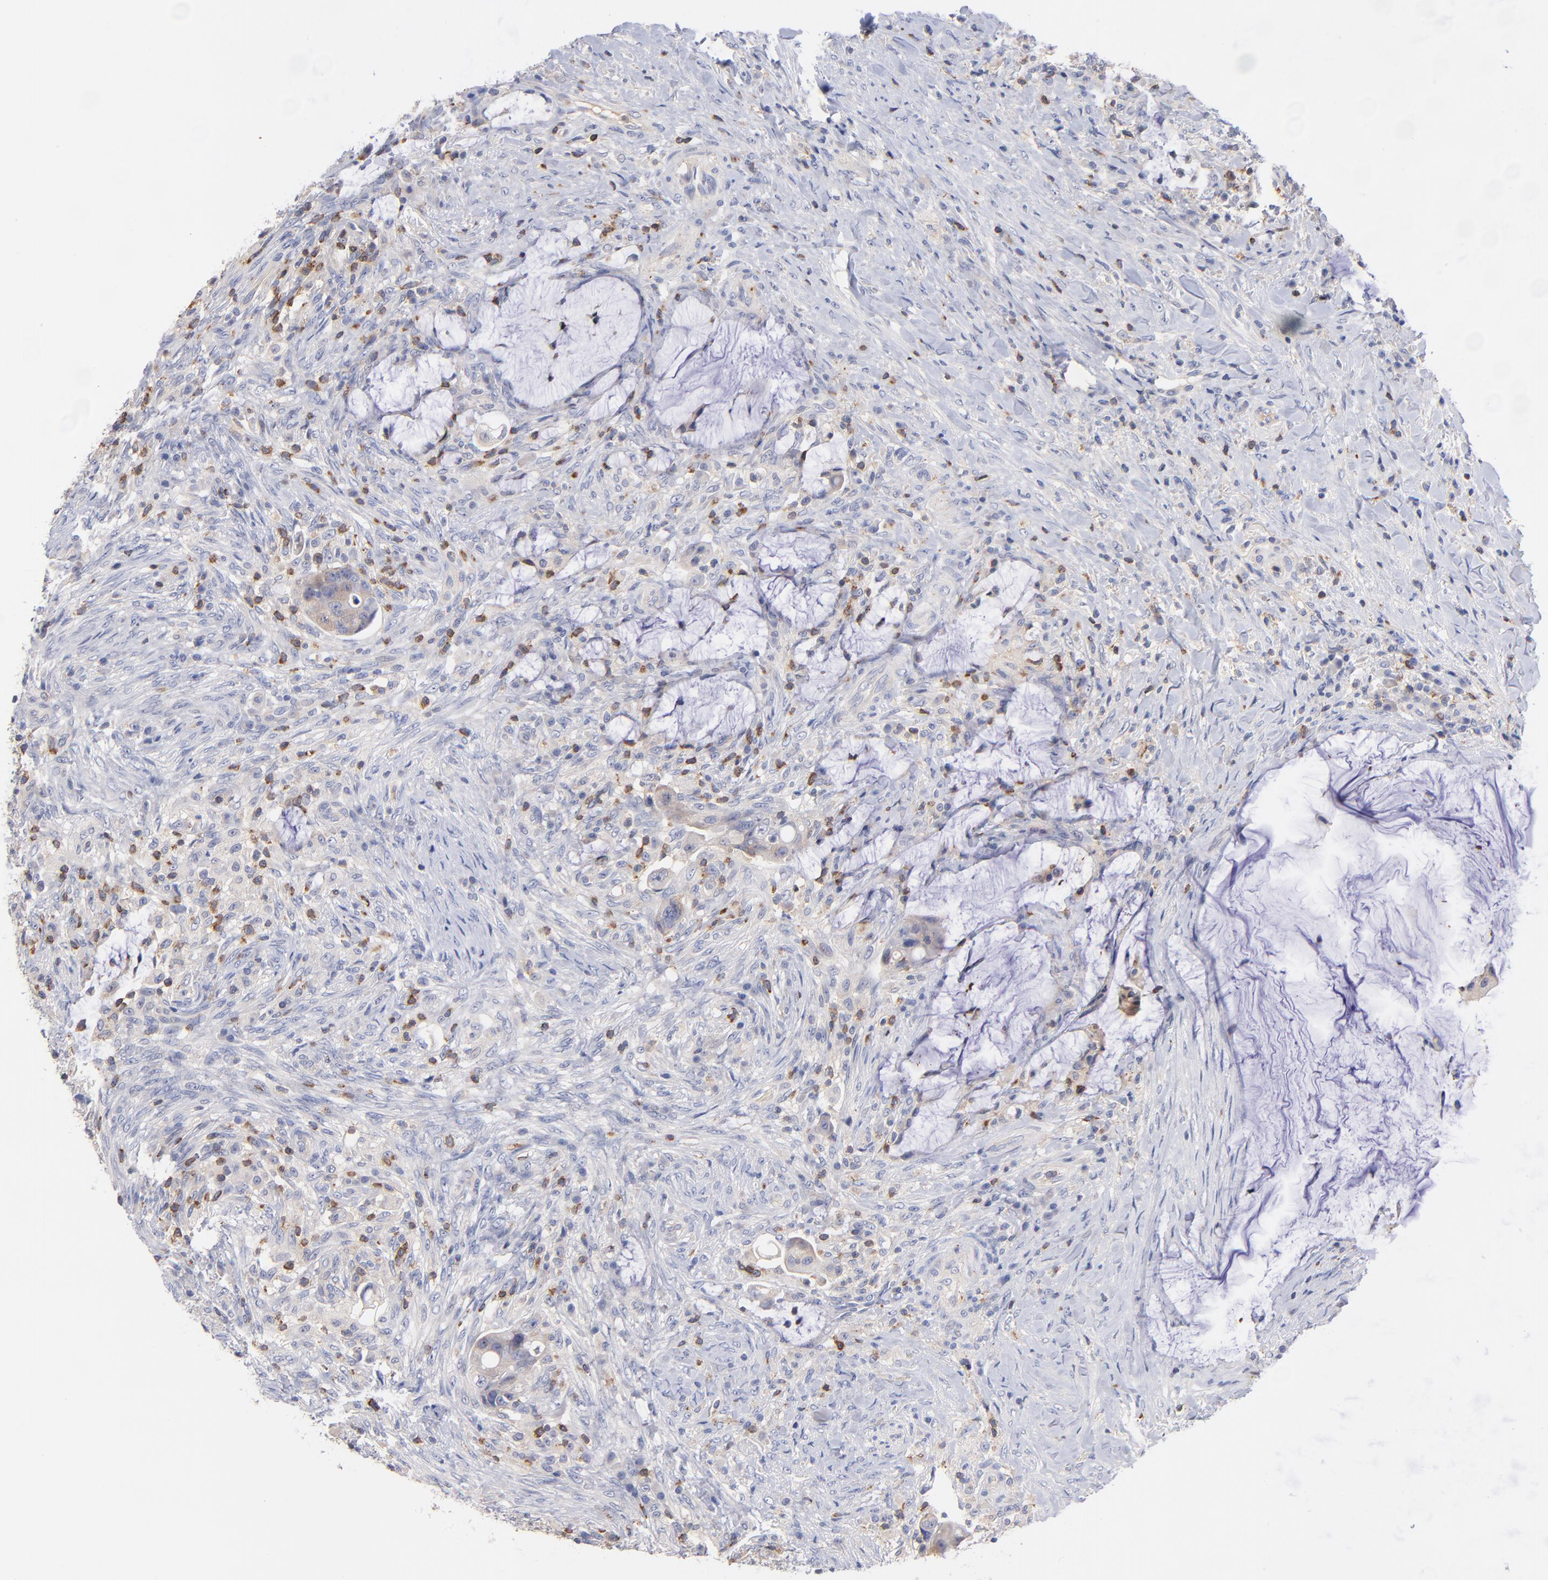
{"staining": {"intensity": "weak", "quantity": "<25%", "location": "cytoplasmic/membranous"}, "tissue": "colorectal cancer", "cell_type": "Tumor cells", "image_type": "cancer", "snomed": [{"axis": "morphology", "description": "Adenocarcinoma, NOS"}, {"axis": "topography", "description": "Rectum"}], "caption": "Colorectal cancer was stained to show a protein in brown. There is no significant positivity in tumor cells.", "gene": "KREMEN2", "patient": {"sex": "female", "age": 71}}